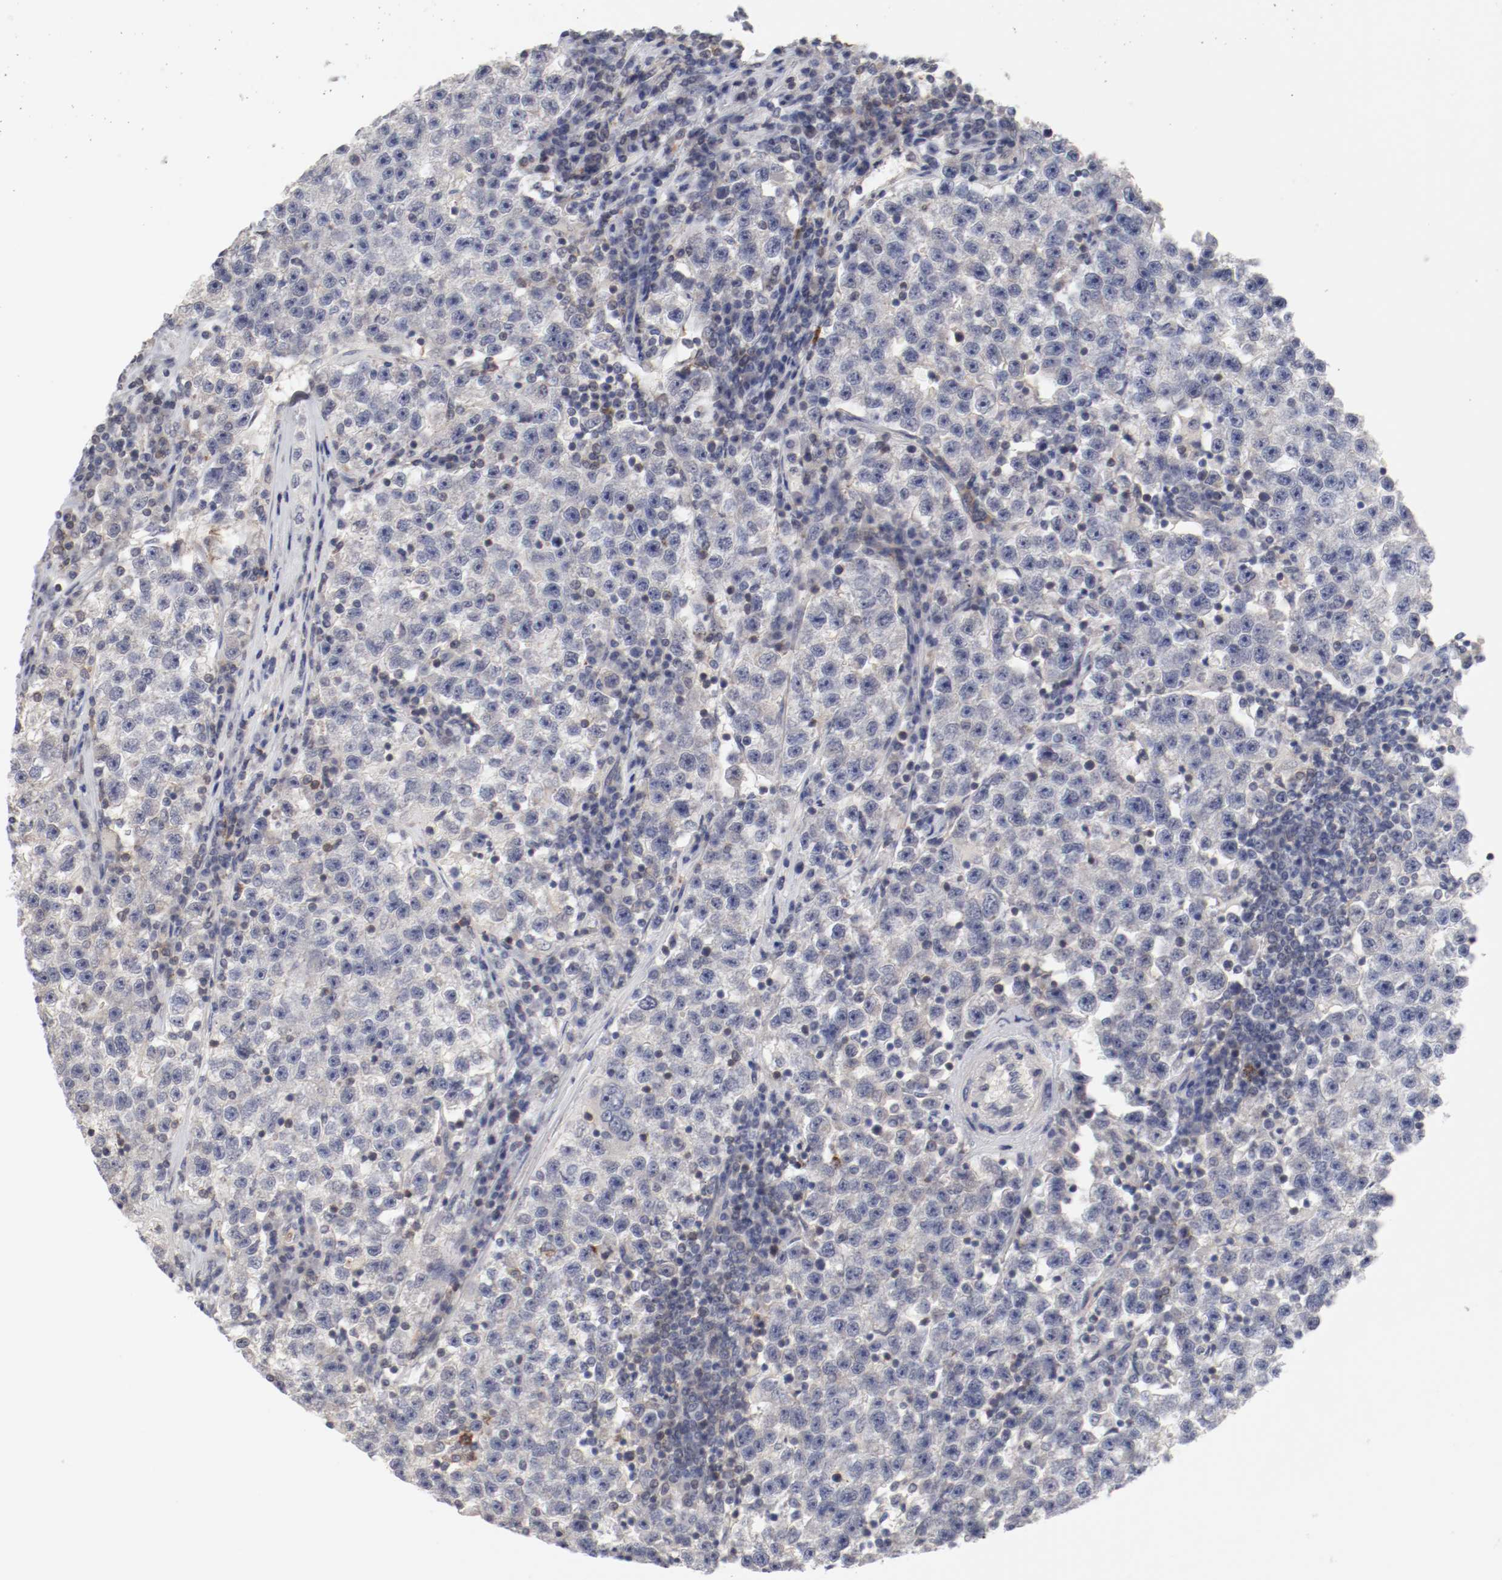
{"staining": {"intensity": "negative", "quantity": "none", "location": "none"}, "tissue": "testis cancer", "cell_type": "Tumor cells", "image_type": "cancer", "snomed": [{"axis": "morphology", "description": "Seminoma, NOS"}, {"axis": "topography", "description": "Testis"}], "caption": "High power microscopy image of an immunohistochemistry image of seminoma (testis), revealing no significant staining in tumor cells.", "gene": "CBL", "patient": {"sex": "male", "age": 22}}